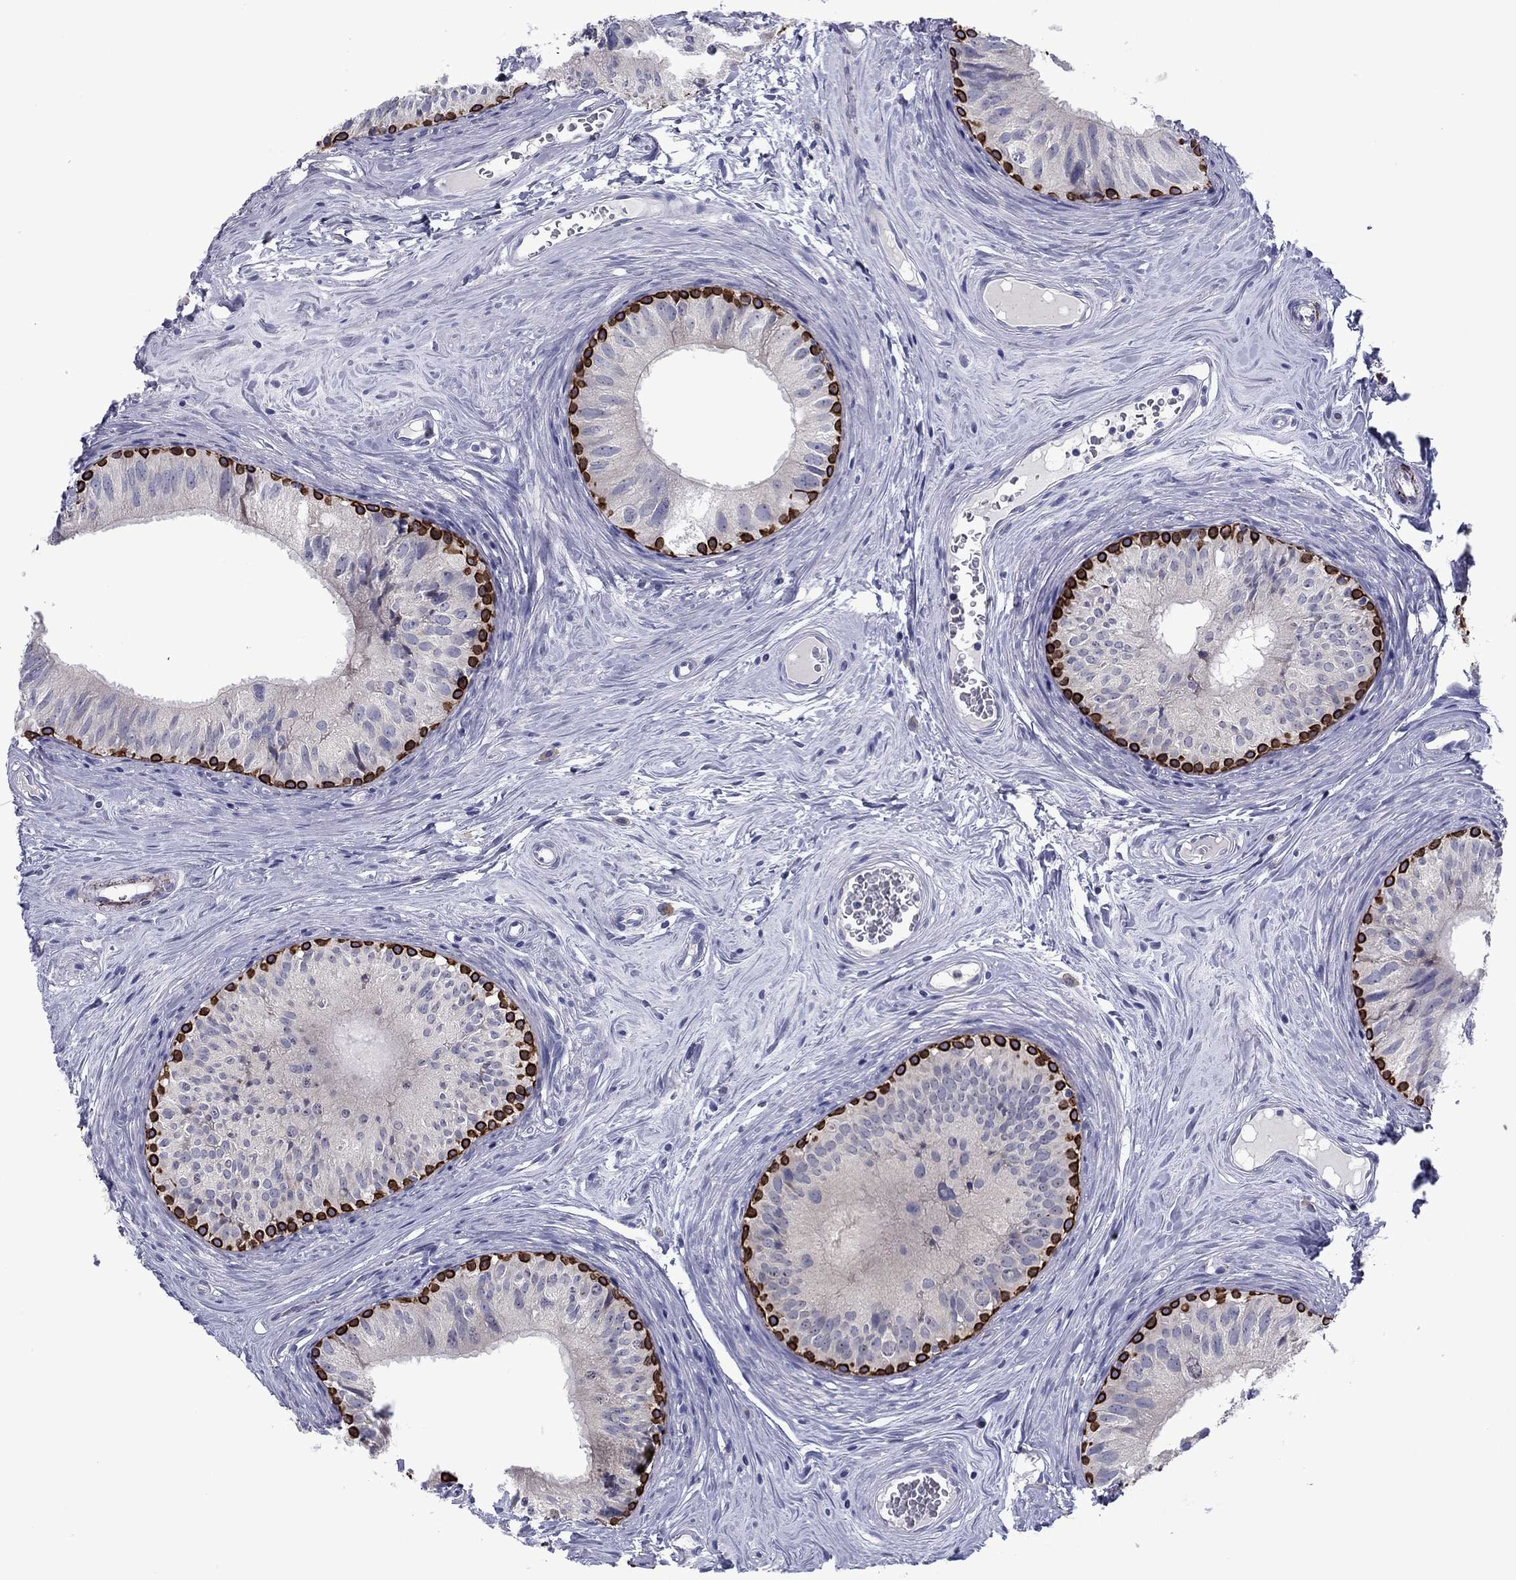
{"staining": {"intensity": "strong", "quantity": "<25%", "location": "cytoplasmic/membranous,nuclear"}, "tissue": "epididymis", "cell_type": "Glandular cells", "image_type": "normal", "snomed": [{"axis": "morphology", "description": "Normal tissue, NOS"}, {"axis": "topography", "description": "Epididymis"}], "caption": "Strong cytoplasmic/membranous,nuclear expression is identified in about <25% of glandular cells in unremarkable epididymis. Using DAB (3,3'-diaminobenzidine) (brown) and hematoxylin (blue) stains, captured at high magnification using brightfield microscopy.", "gene": "TMPRSS11A", "patient": {"sex": "male", "age": 52}}